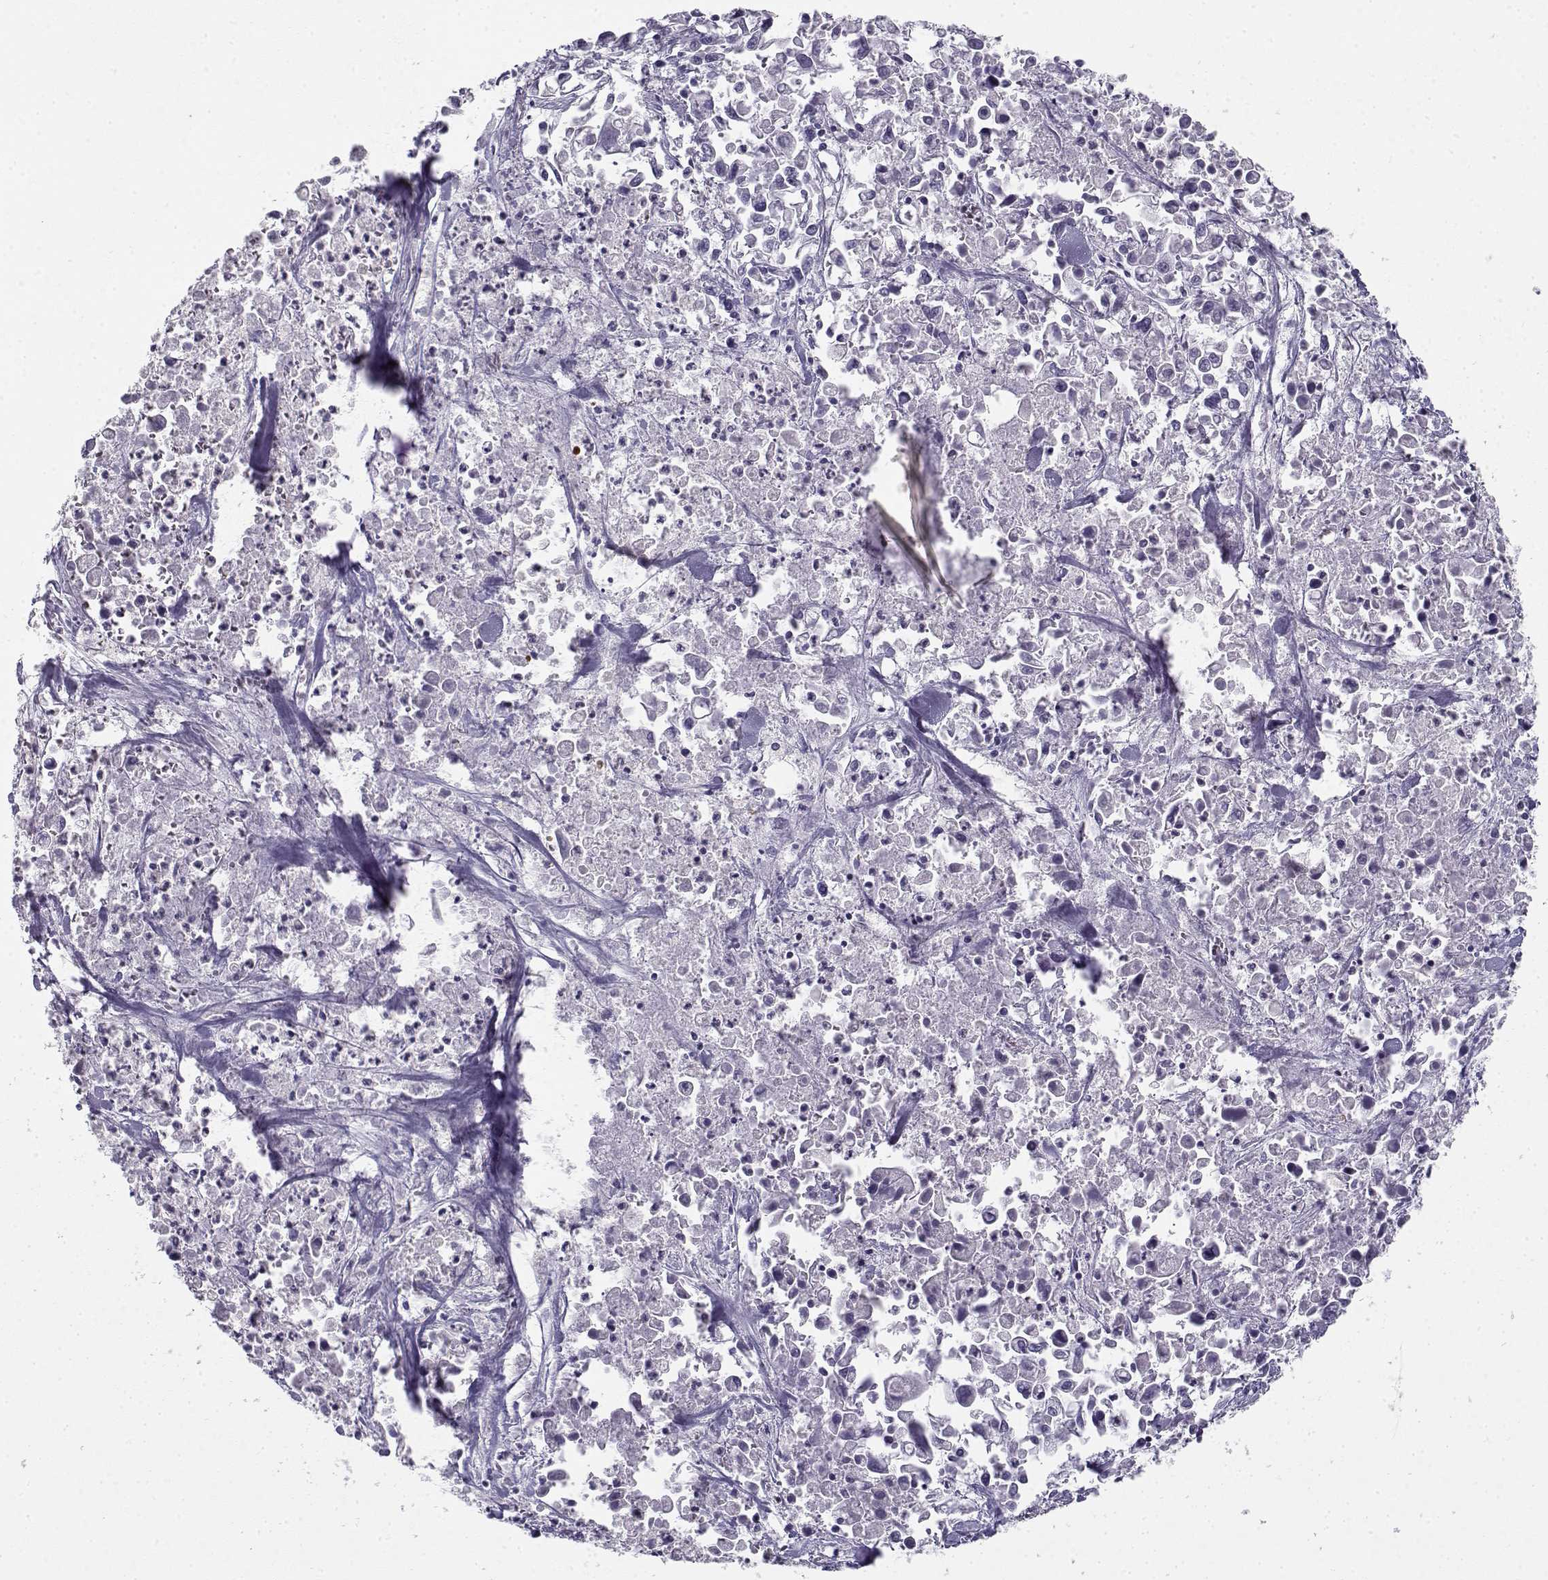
{"staining": {"intensity": "negative", "quantity": "none", "location": "none"}, "tissue": "pancreatic cancer", "cell_type": "Tumor cells", "image_type": "cancer", "snomed": [{"axis": "morphology", "description": "Adenocarcinoma, NOS"}, {"axis": "topography", "description": "Pancreas"}], "caption": "A high-resolution image shows IHC staining of adenocarcinoma (pancreatic), which exhibits no significant positivity in tumor cells.", "gene": "MYO1A", "patient": {"sex": "female", "age": 83}}